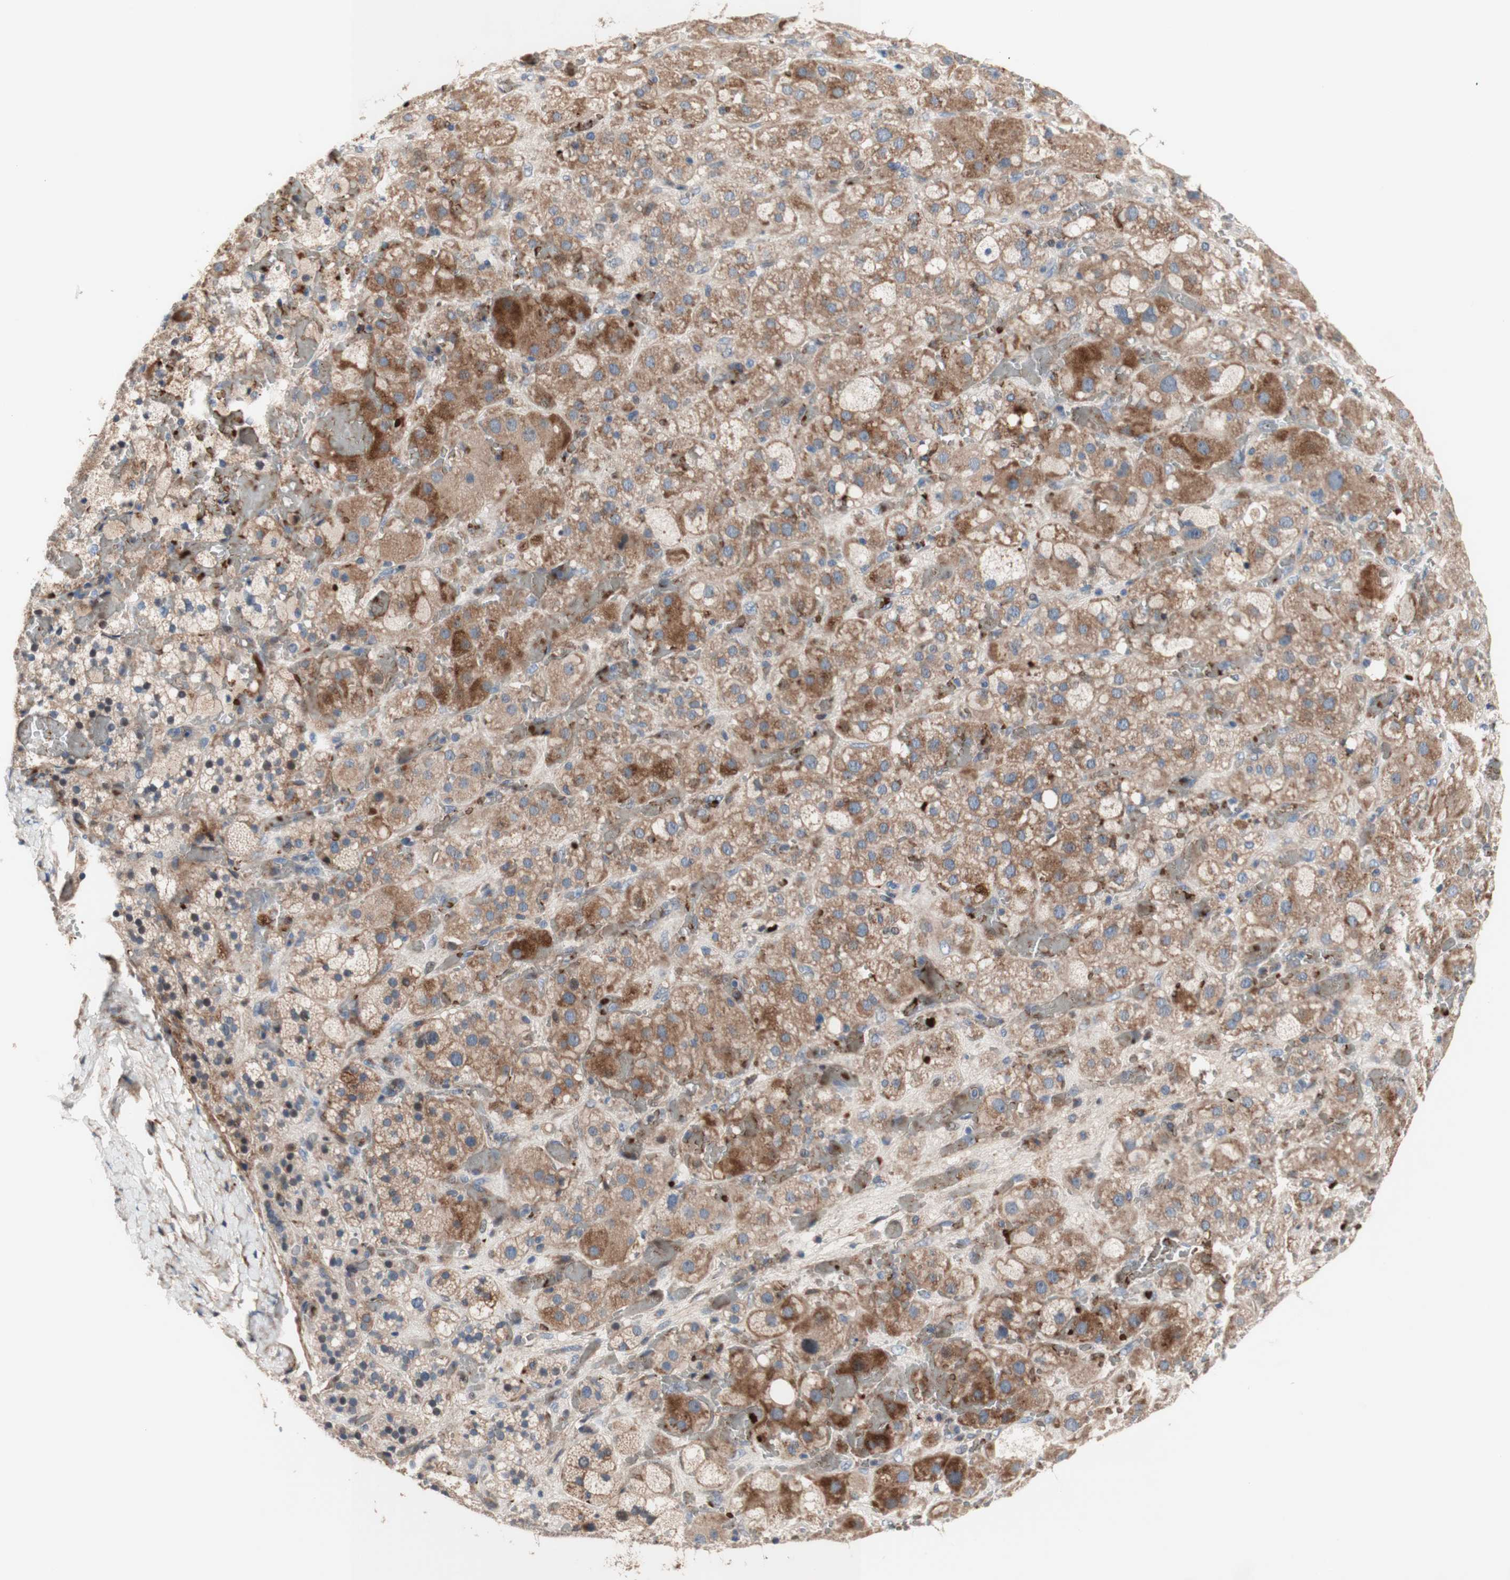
{"staining": {"intensity": "moderate", "quantity": "25%-75%", "location": "cytoplasmic/membranous"}, "tissue": "adrenal gland", "cell_type": "Glandular cells", "image_type": "normal", "snomed": [{"axis": "morphology", "description": "Normal tissue, NOS"}, {"axis": "topography", "description": "Adrenal gland"}], "caption": "An immunohistochemistry (IHC) photomicrograph of unremarkable tissue is shown. Protein staining in brown highlights moderate cytoplasmic/membranous positivity in adrenal gland within glandular cells.", "gene": "CDON", "patient": {"sex": "female", "age": 47}}